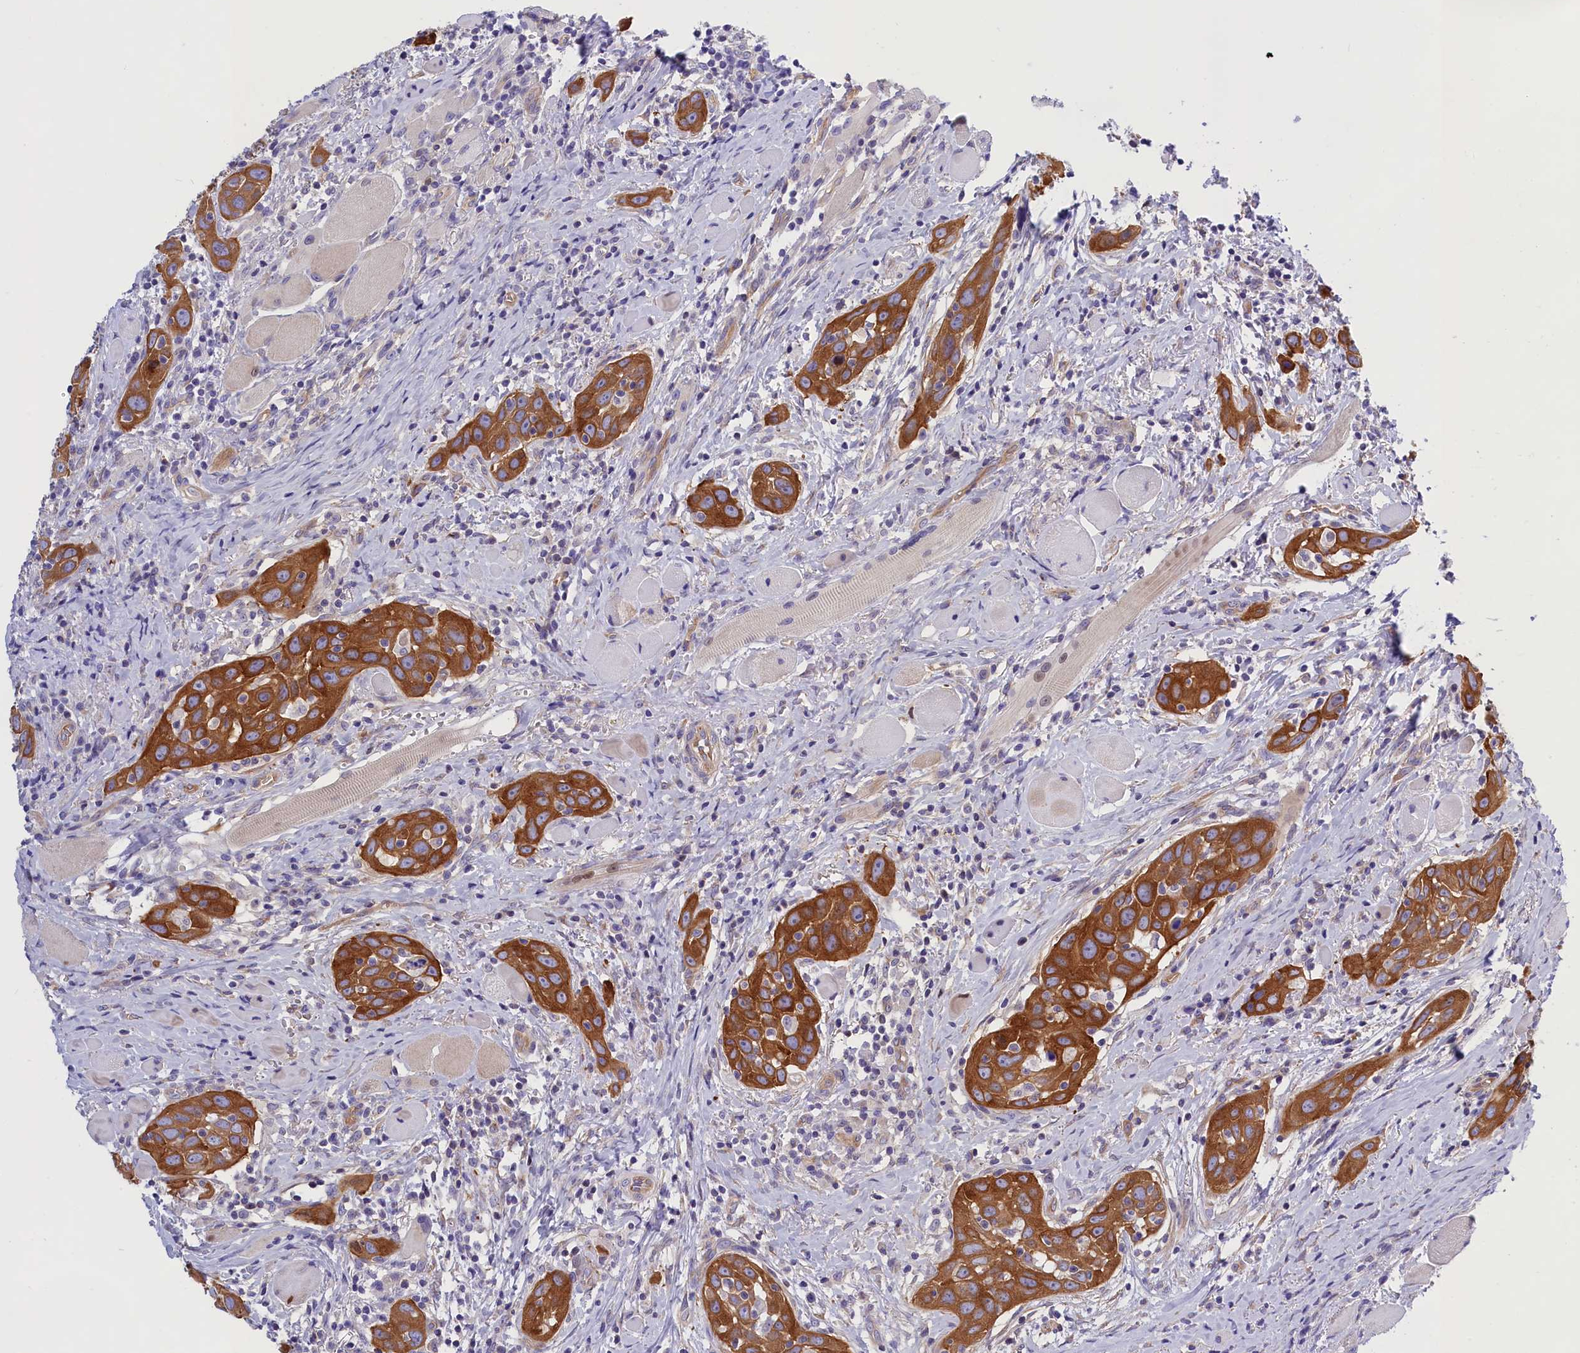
{"staining": {"intensity": "strong", "quantity": ">75%", "location": "cytoplasmic/membranous"}, "tissue": "head and neck cancer", "cell_type": "Tumor cells", "image_type": "cancer", "snomed": [{"axis": "morphology", "description": "Squamous cell carcinoma, NOS"}, {"axis": "topography", "description": "Oral tissue"}, {"axis": "topography", "description": "Head-Neck"}], "caption": "Squamous cell carcinoma (head and neck) was stained to show a protein in brown. There is high levels of strong cytoplasmic/membranous staining in approximately >75% of tumor cells. The staining is performed using DAB (3,3'-diaminobenzidine) brown chromogen to label protein expression. The nuclei are counter-stained blue using hematoxylin.", "gene": "PPP1R13L", "patient": {"sex": "female", "age": 50}}